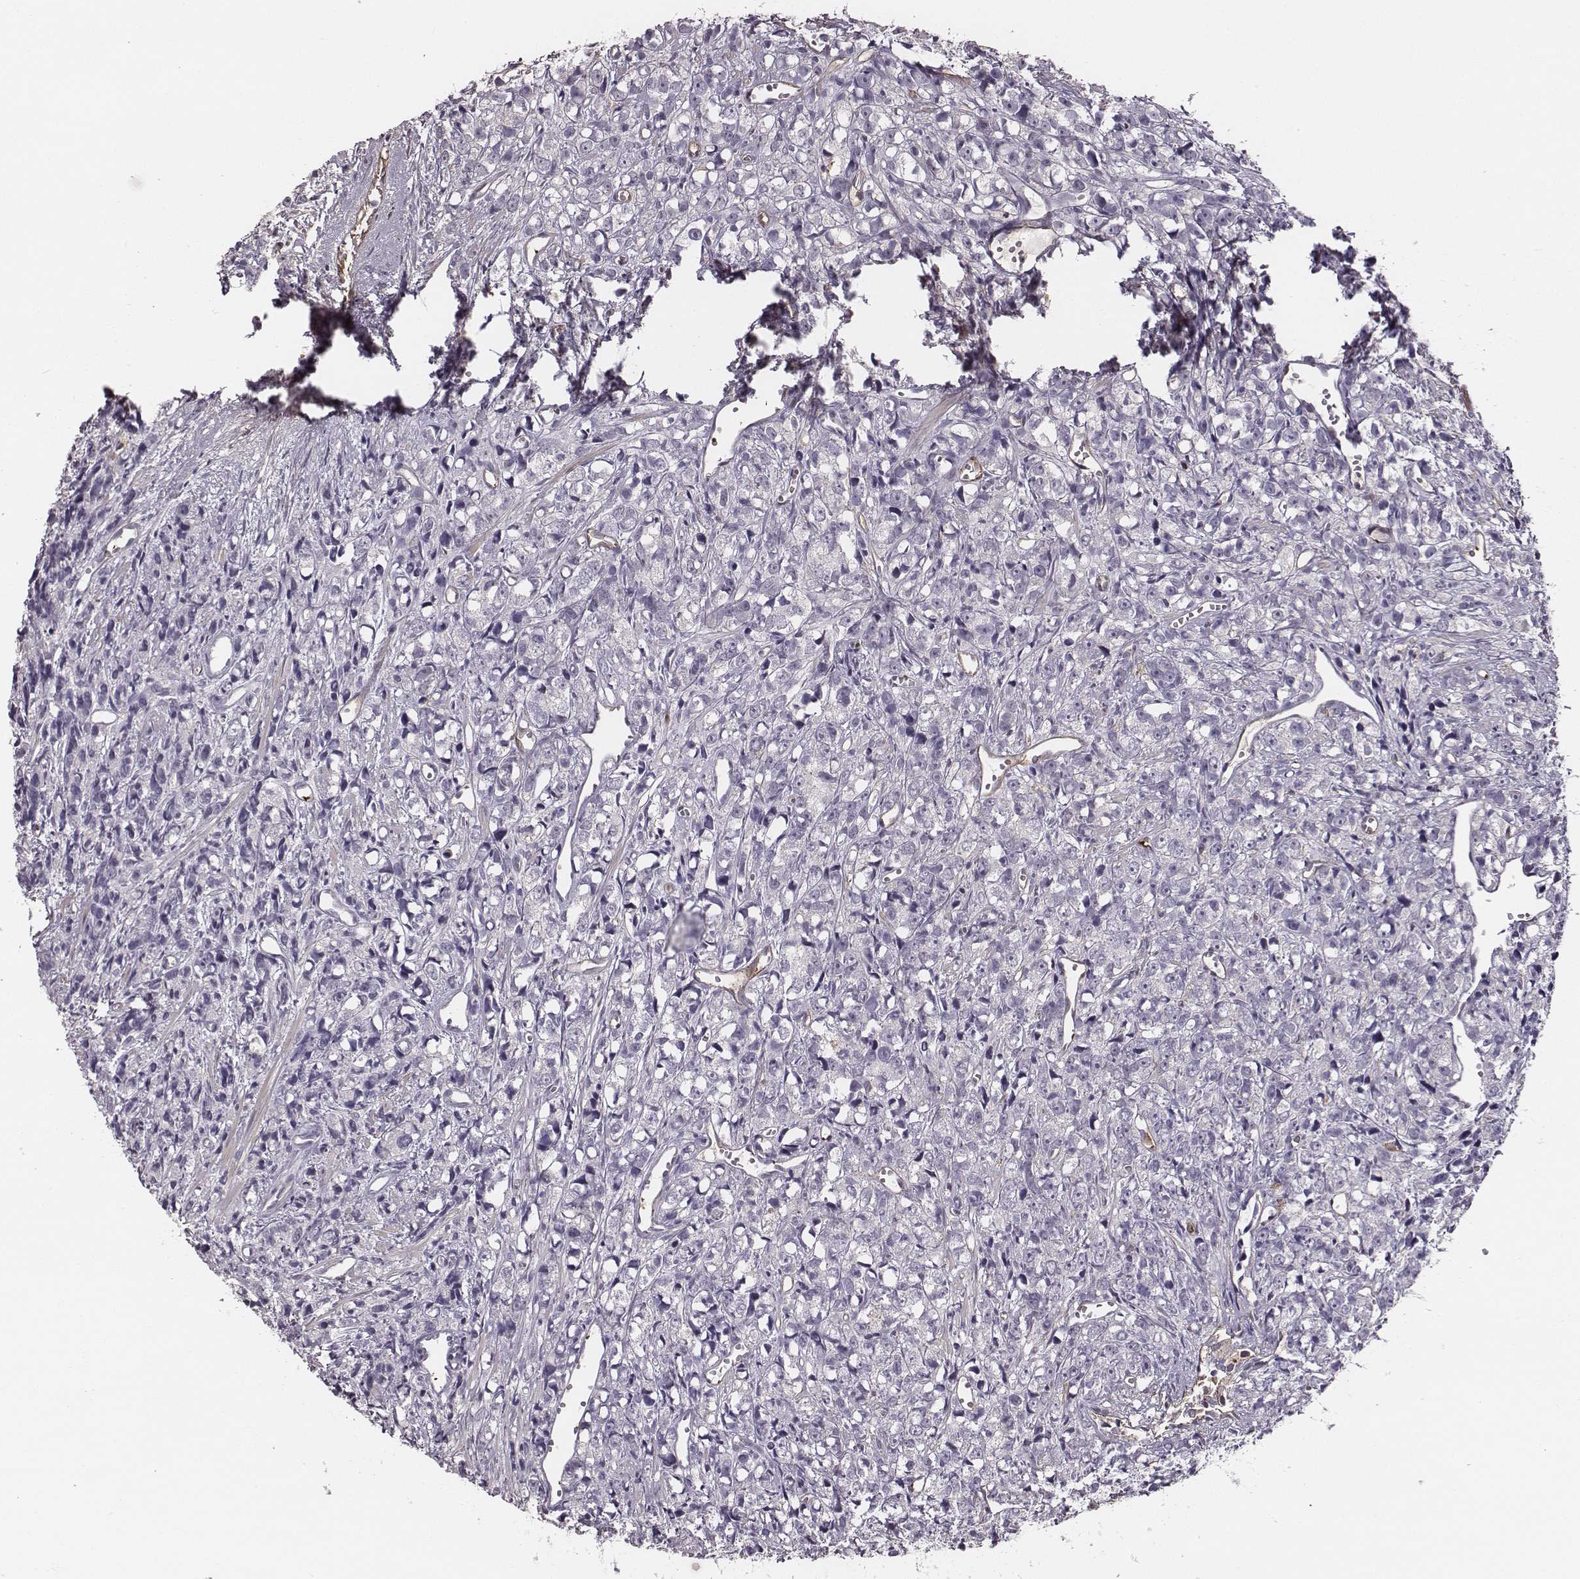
{"staining": {"intensity": "negative", "quantity": "none", "location": "none"}, "tissue": "prostate cancer", "cell_type": "Tumor cells", "image_type": "cancer", "snomed": [{"axis": "morphology", "description": "Adenocarcinoma, High grade"}, {"axis": "topography", "description": "Prostate"}], "caption": "Prostate adenocarcinoma (high-grade) stained for a protein using immunohistochemistry shows no expression tumor cells.", "gene": "ZYX", "patient": {"sex": "male", "age": 77}}